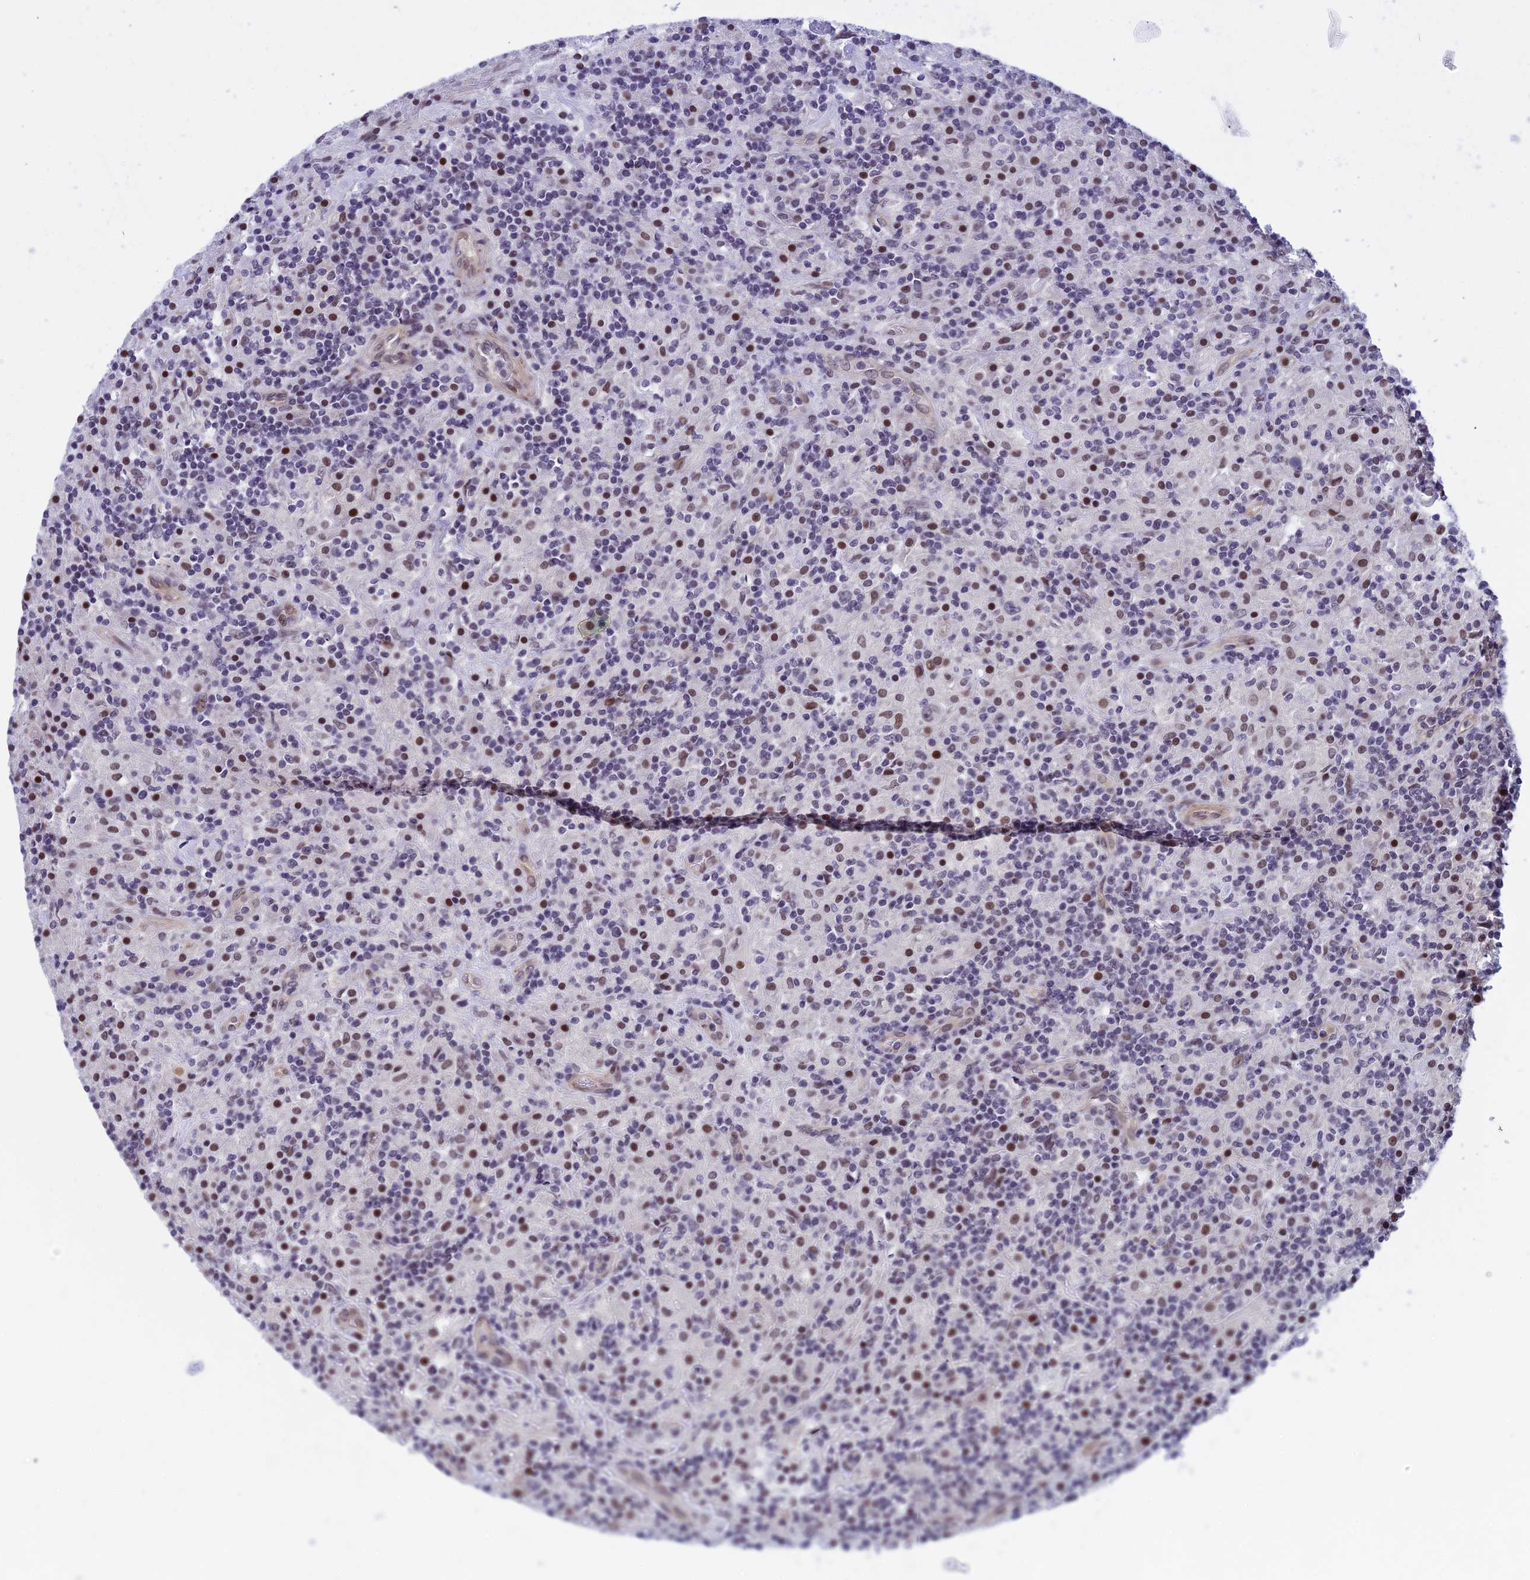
{"staining": {"intensity": "weak", "quantity": "25%-75%", "location": "nuclear"}, "tissue": "lymphoma", "cell_type": "Tumor cells", "image_type": "cancer", "snomed": [{"axis": "morphology", "description": "Hodgkin's disease, NOS"}, {"axis": "topography", "description": "Lymph node"}], "caption": "DAB immunohistochemical staining of human lymphoma exhibits weak nuclear protein expression in approximately 25%-75% of tumor cells. (Stains: DAB (3,3'-diaminobenzidine) in brown, nuclei in blue, Microscopy: brightfield microscopy at high magnification).", "gene": "NIPBL", "patient": {"sex": "male", "age": 70}}